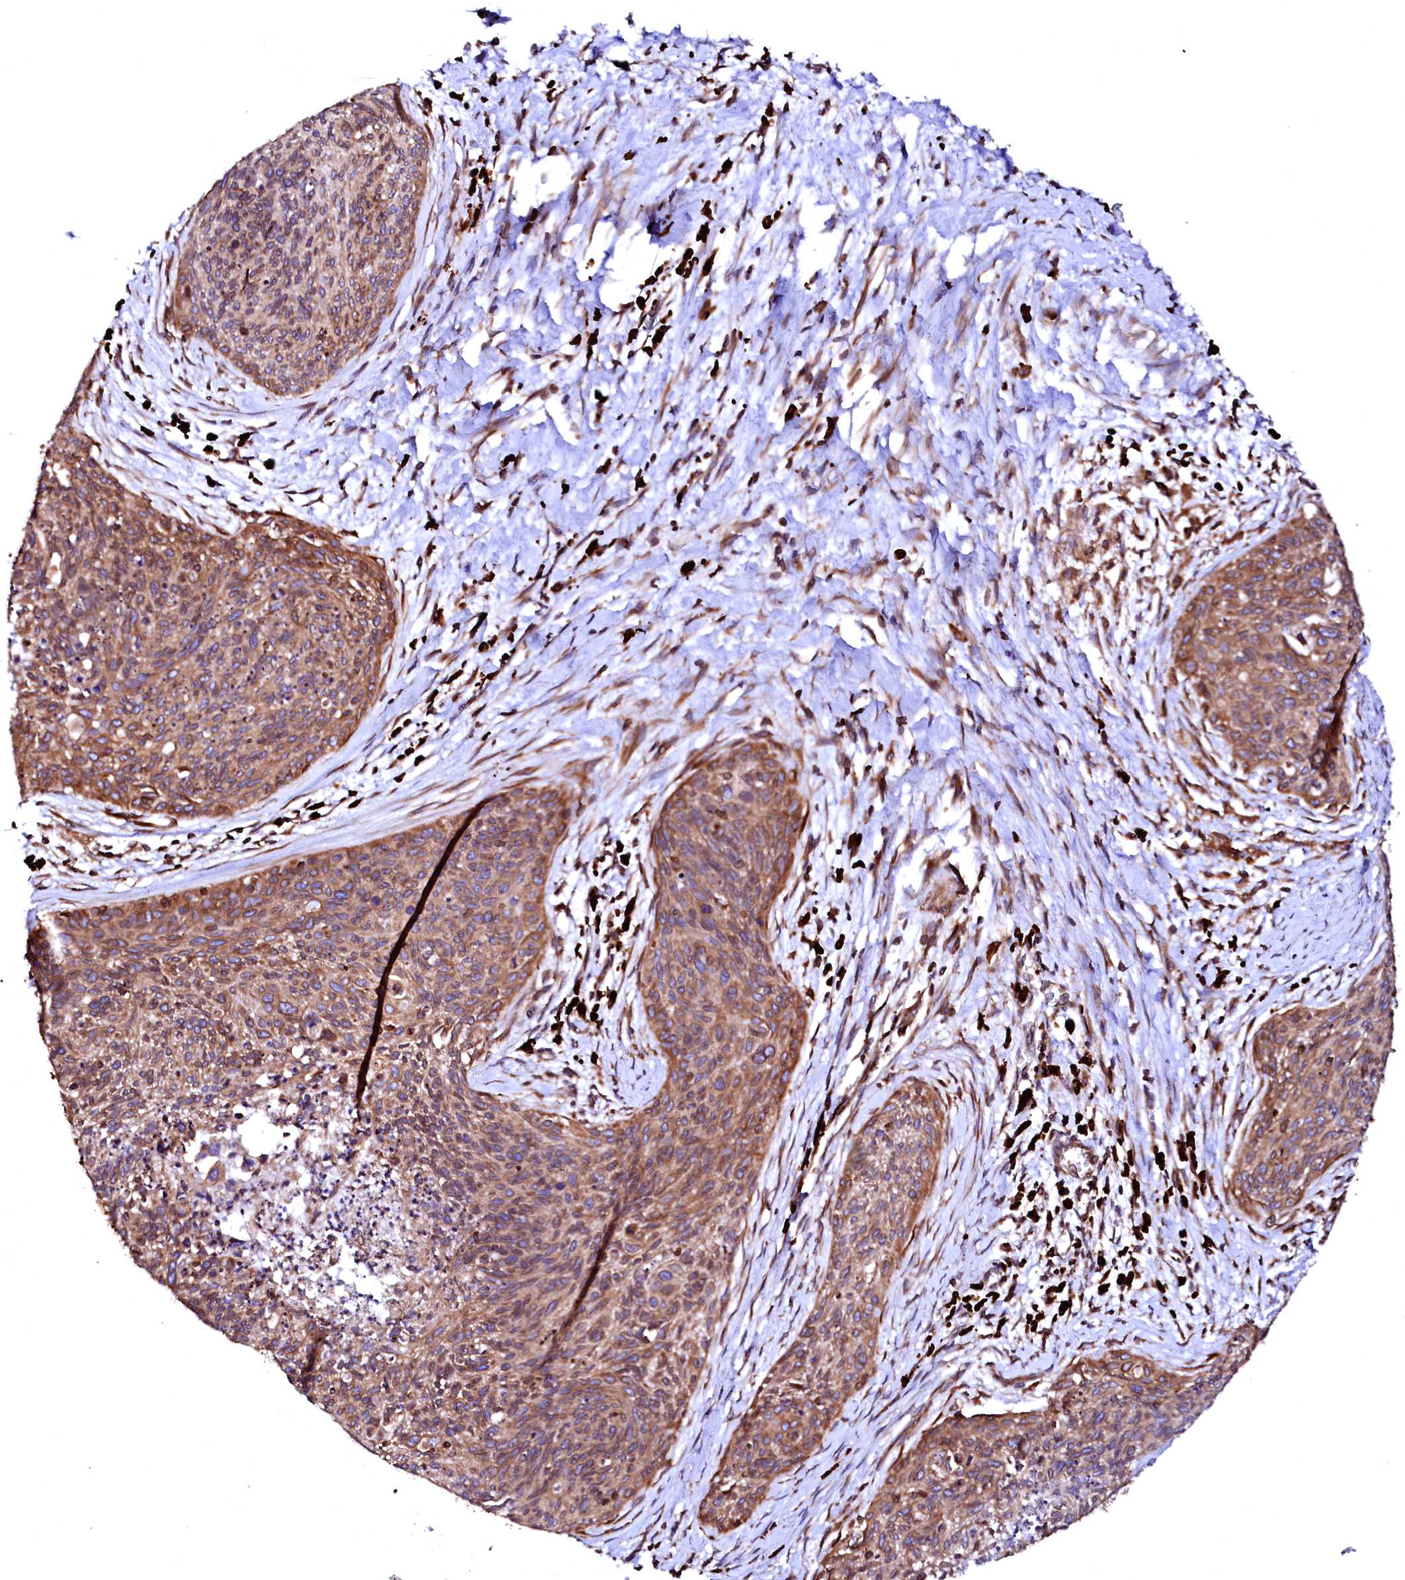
{"staining": {"intensity": "moderate", "quantity": ">75%", "location": "cytoplasmic/membranous"}, "tissue": "cervical cancer", "cell_type": "Tumor cells", "image_type": "cancer", "snomed": [{"axis": "morphology", "description": "Squamous cell carcinoma, NOS"}, {"axis": "topography", "description": "Cervix"}], "caption": "Immunohistochemical staining of cervical squamous cell carcinoma exhibits moderate cytoplasmic/membranous protein positivity in about >75% of tumor cells. (DAB = brown stain, brightfield microscopy at high magnification).", "gene": "DERL1", "patient": {"sex": "female", "age": 55}}